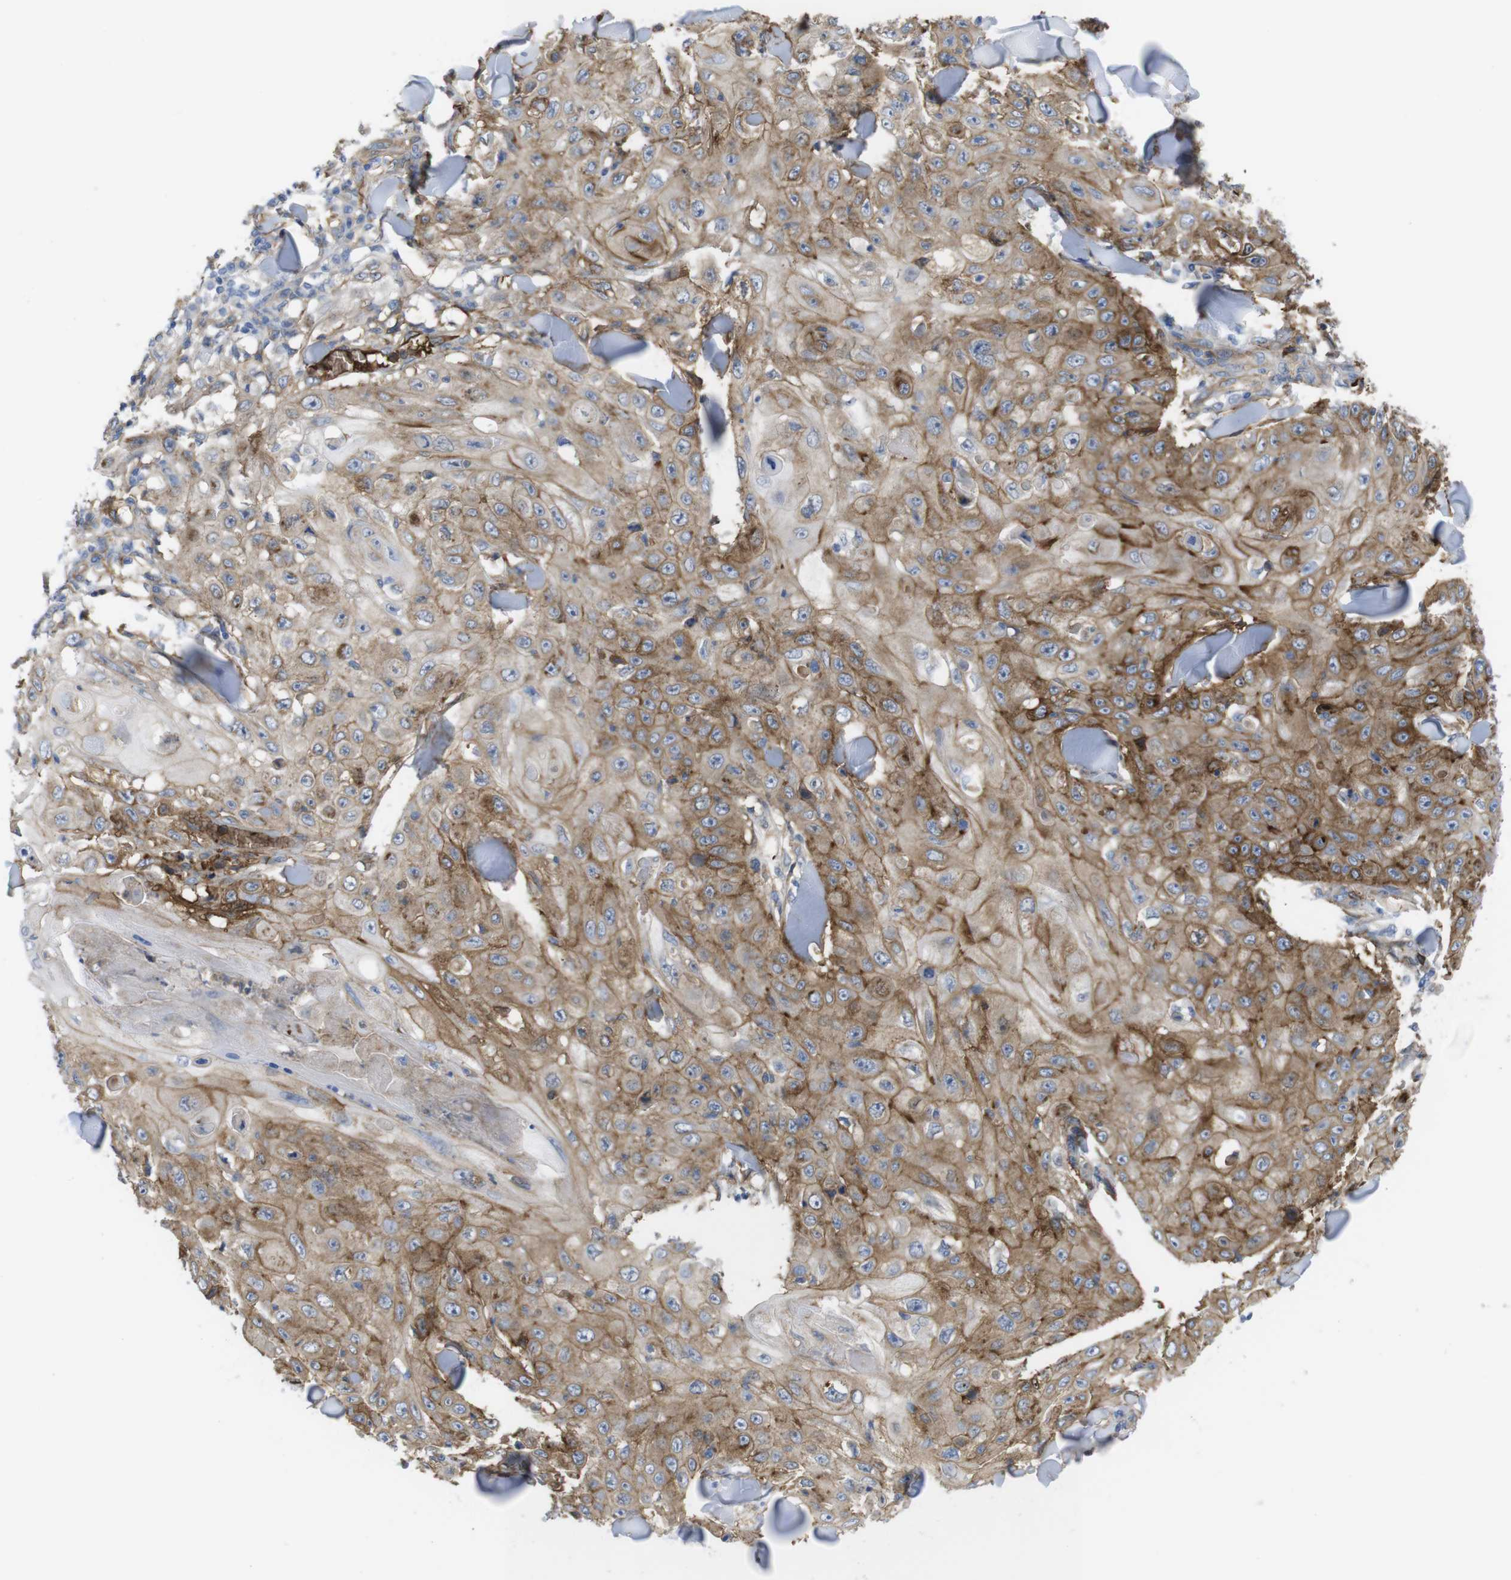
{"staining": {"intensity": "moderate", "quantity": "25%-75%", "location": "cytoplasmic/membranous"}, "tissue": "skin cancer", "cell_type": "Tumor cells", "image_type": "cancer", "snomed": [{"axis": "morphology", "description": "Squamous cell carcinoma, NOS"}, {"axis": "topography", "description": "Skin"}], "caption": "Immunohistochemistry micrograph of neoplastic tissue: human skin cancer stained using immunohistochemistry displays medium levels of moderate protein expression localized specifically in the cytoplasmic/membranous of tumor cells, appearing as a cytoplasmic/membranous brown color.", "gene": "CYBRD1", "patient": {"sex": "male", "age": 86}}